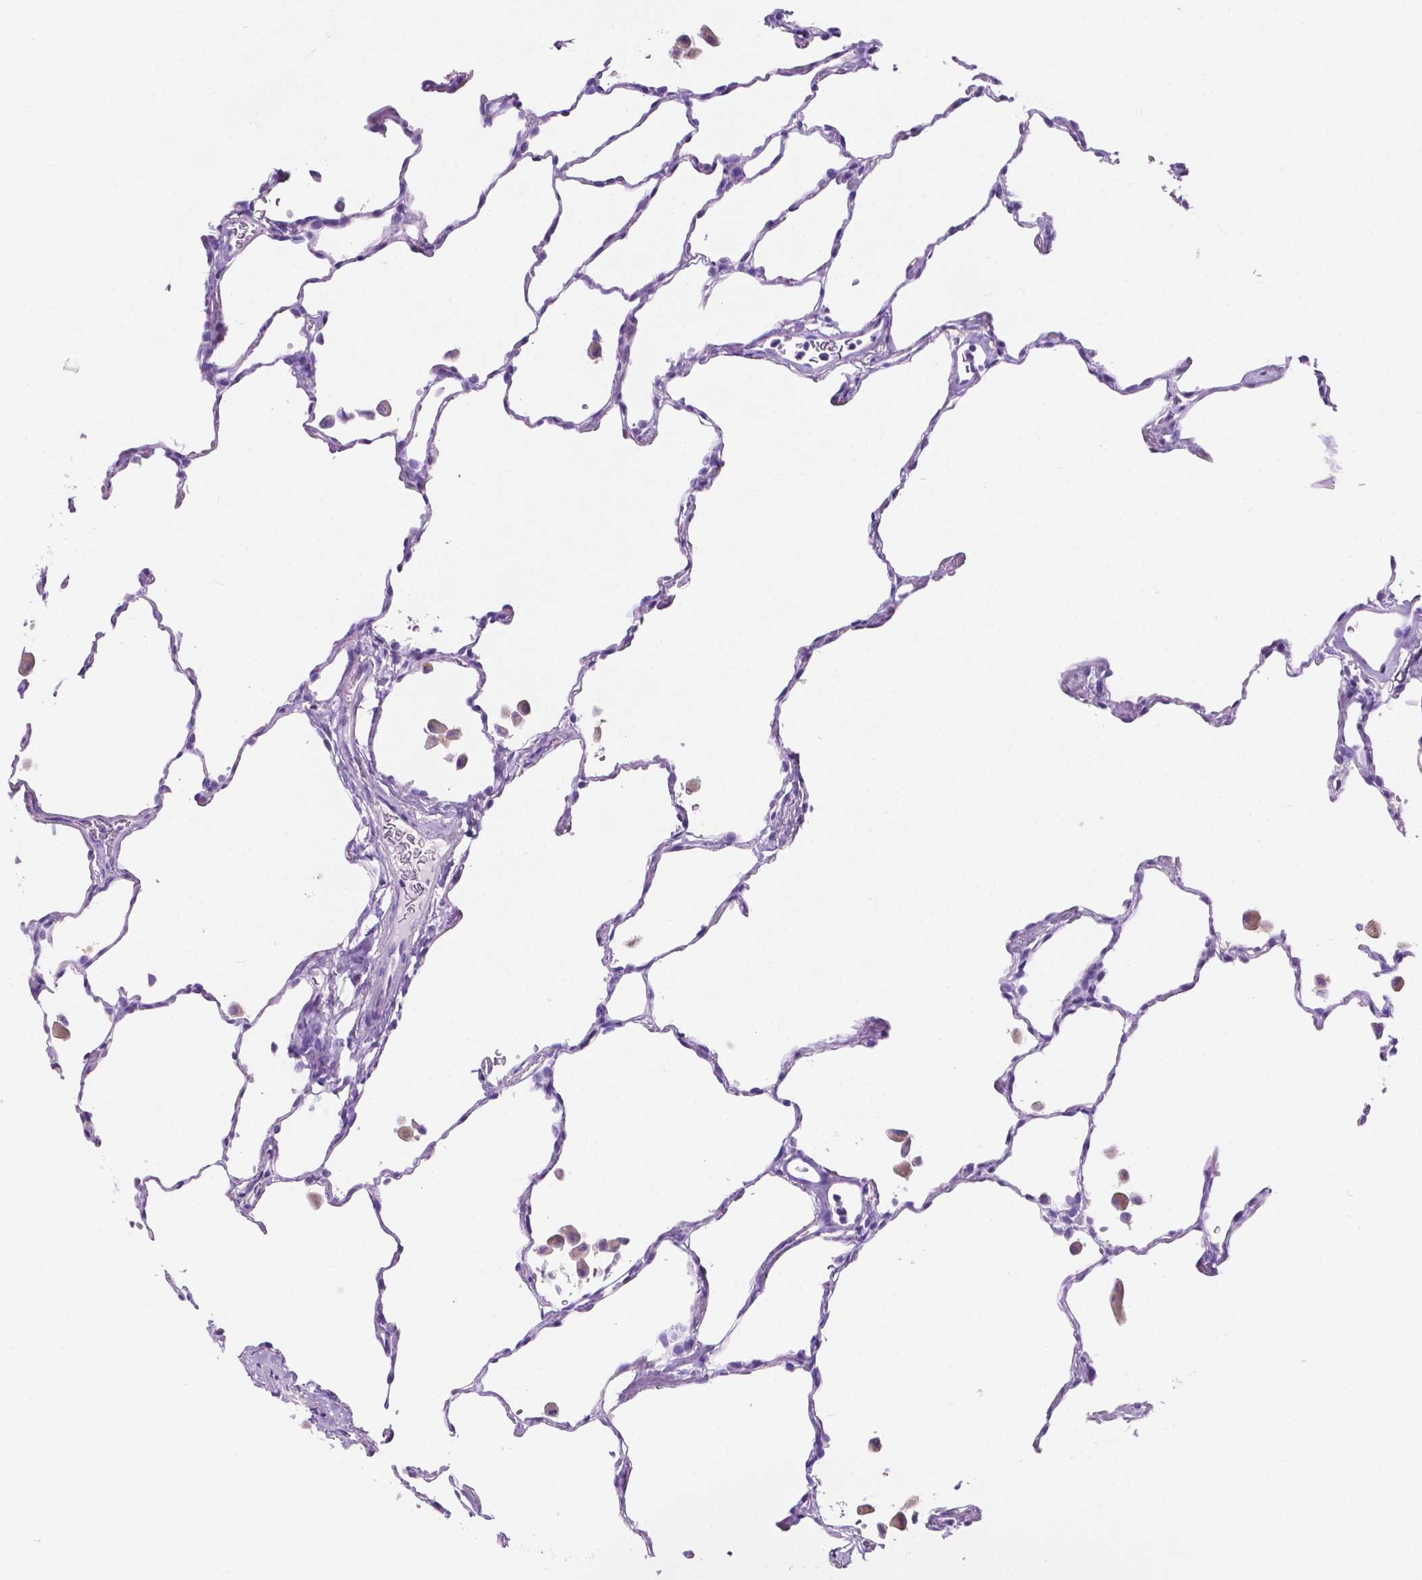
{"staining": {"intensity": "negative", "quantity": "none", "location": "none"}, "tissue": "lung", "cell_type": "Alveolar cells", "image_type": "normal", "snomed": [{"axis": "morphology", "description": "Normal tissue, NOS"}, {"axis": "topography", "description": "Lung"}], "caption": "Lung stained for a protein using immunohistochemistry demonstrates no expression alveolar cells.", "gene": "IGFN1", "patient": {"sex": "female", "age": 47}}